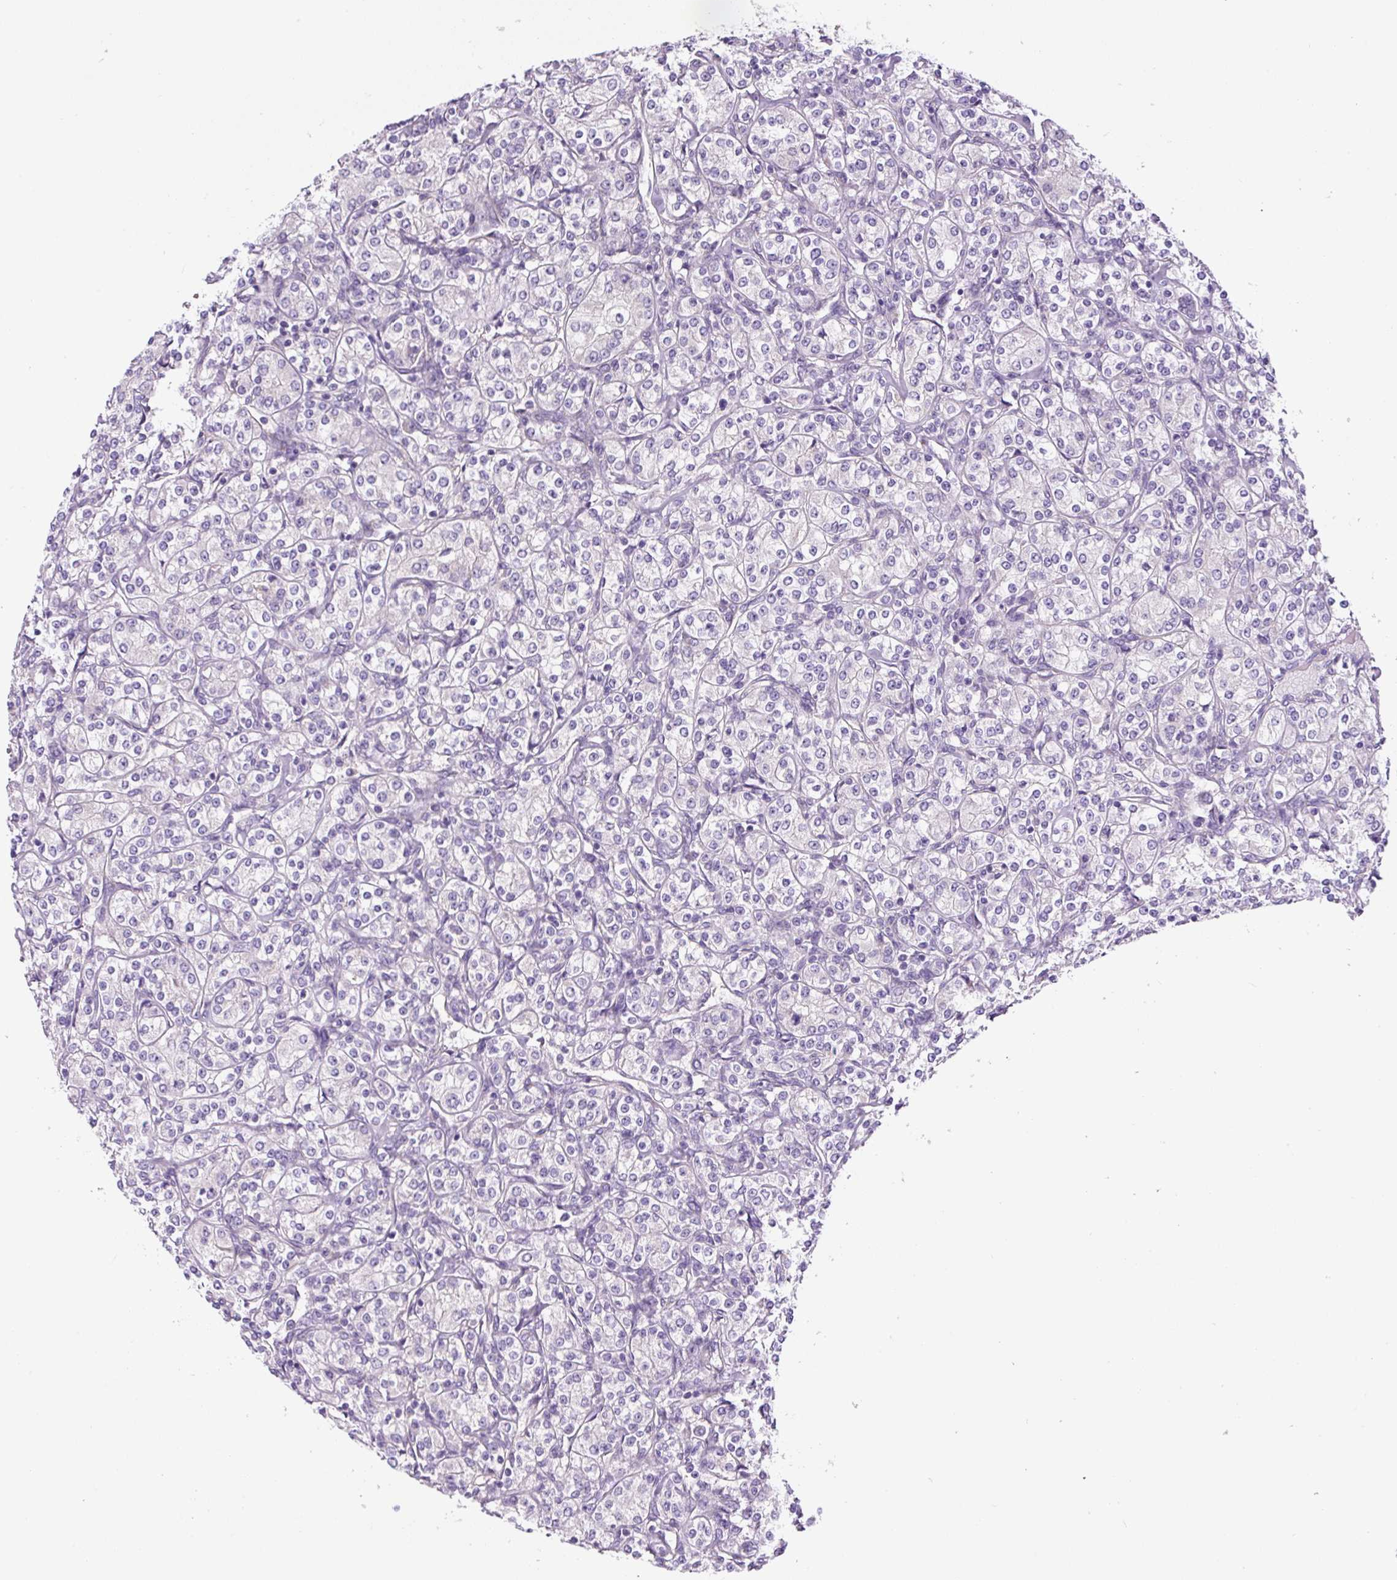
{"staining": {"intensity": "negative", "quantity": "none", "location": "none"}, "tissue": "renal cancer", "cell_type": "Tumor cells", "image_type": "cancer", "snomed": [{"axis": "morphology", "description": "Adenocarcinoma, NOS"}, {"axis": "topography", "description": "Kidney"}], "caption": "DAB immunohistochemical staining of human renal adenocarcinoma exhibits no significant staining in tumor cells.", "gene": "GORASP1", "patient": {"sex": "male", "age": 77}}